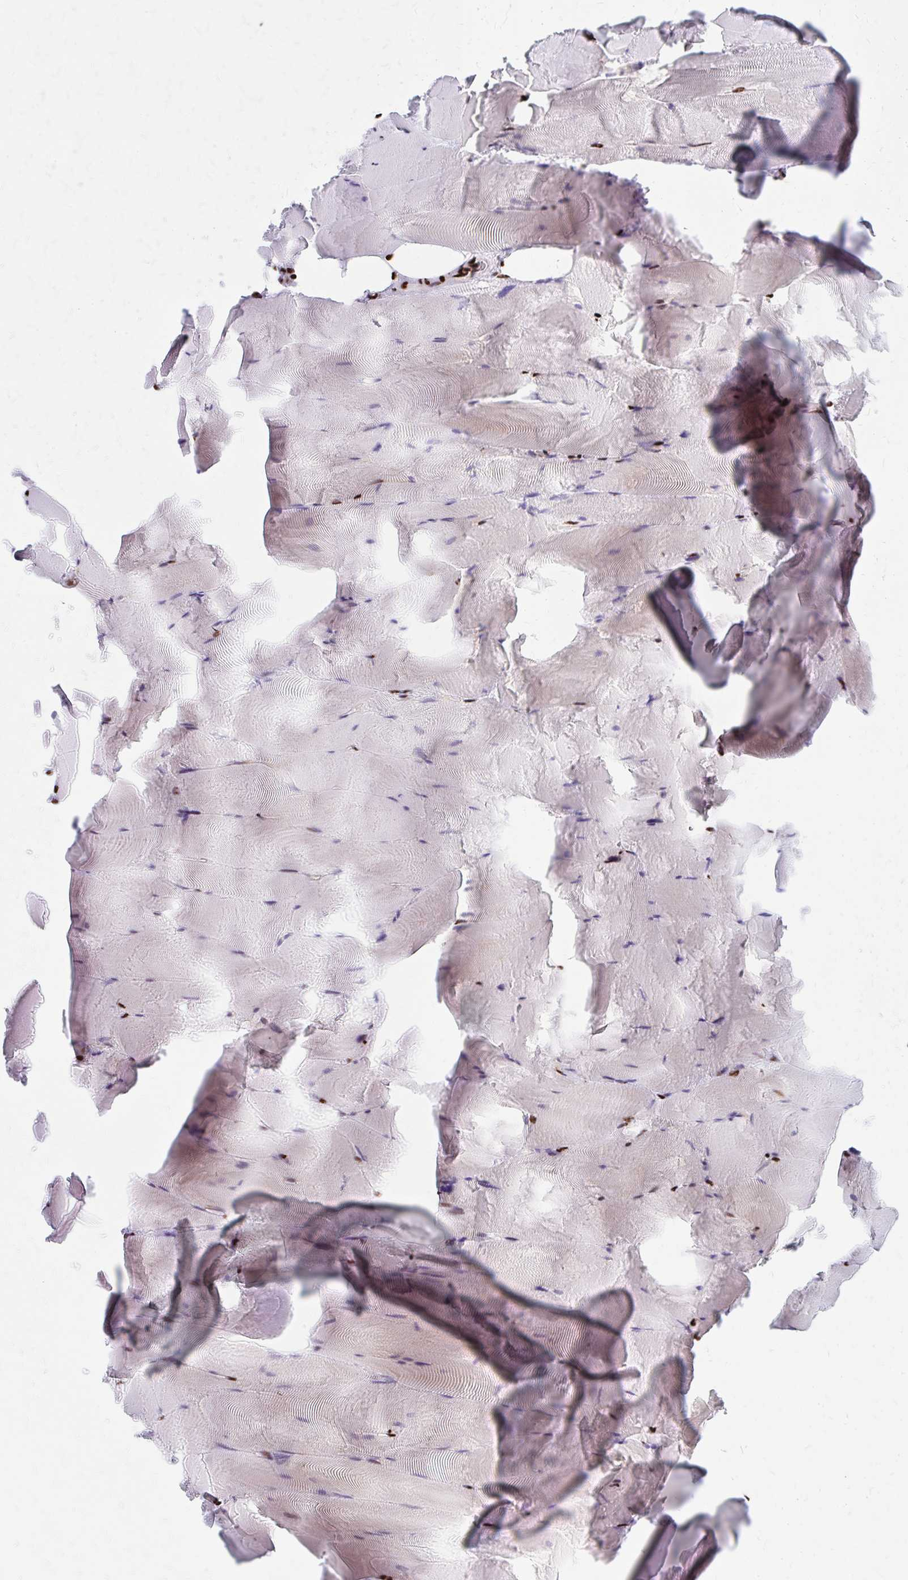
{"staining": {"intensity": "strong", "quantity": "25%-75%", "location": "nuclear"}, "tissue": "skeletal muscle", "cell_type": "Myocytes", "image_type": "normal", "snomed": [{"axis": "morphology", "description": "Normal tissue, NOS"}, {"axis": "topography", "description": "Skeletal muscle"}], "caption": "Immunohistochemical staining of unremarkable human skeletal muscle shows strong nuclear protein staining in approximately 25%-75% of myocytes. (IHC, brightfield microscopy, high magnification).", "gene": "CNKSR3", "patient": {"sex": "female", "age": 64}}